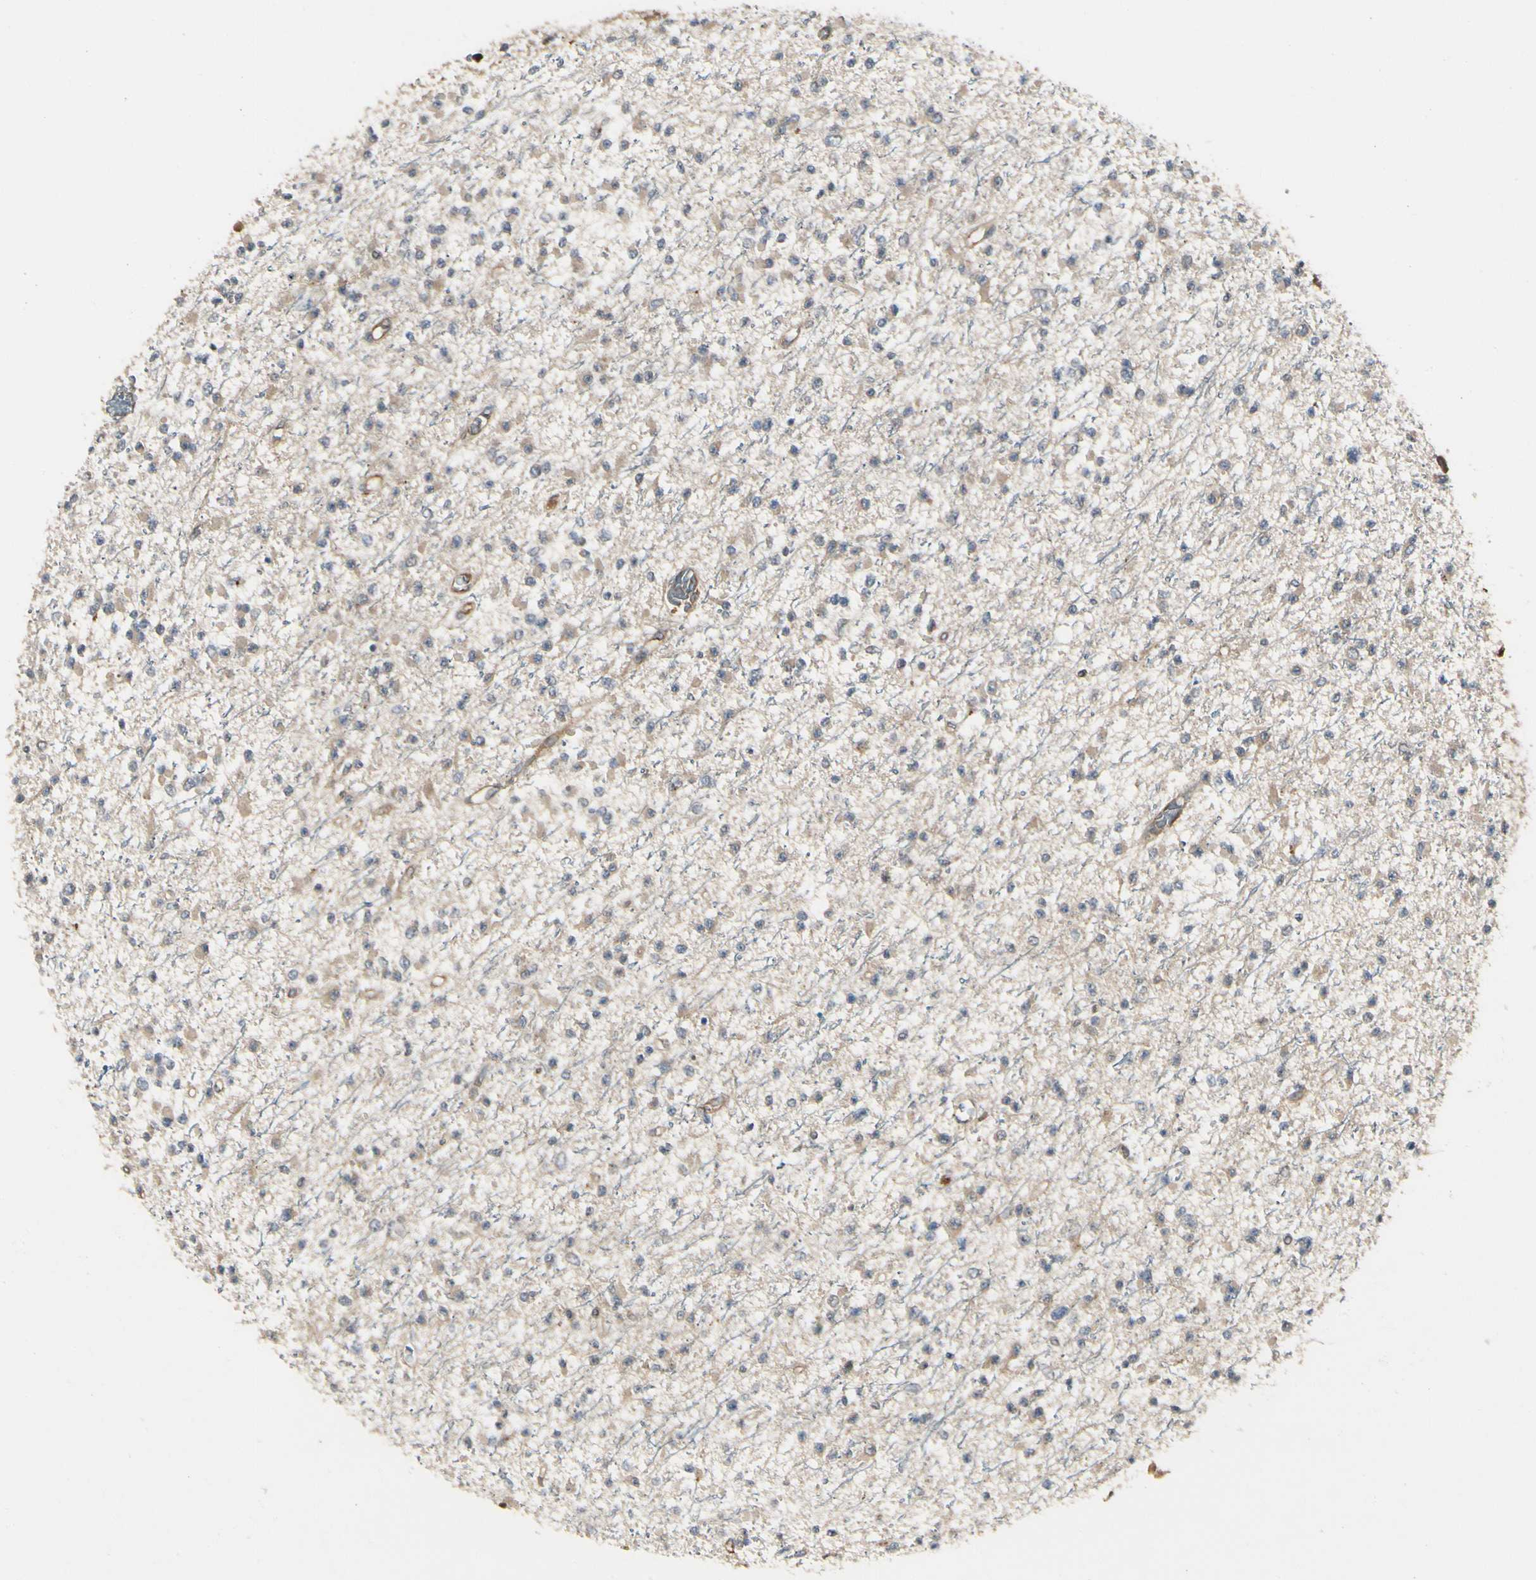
{"staining": {"intensity": "moderate", "quantity": ">75%", "location": "cytoplasmic/membranous"}, "tissue": "glioma", "cell_type": "Tumor cells", "image_type": "cancer", "snomed": [{"axis": "morphology", "description": "Glioma, malignant, Low grade"}, {"axis": "topography", "description": "Brain"}], "caption": "A medium amount of moderate cytoplasmic/membranous expression is identified in about >75% of tumor cells in malignant glioma (low-grade) tissue.", "gene": "RNF14", "patient": {"sex": "female", "age": 22}}